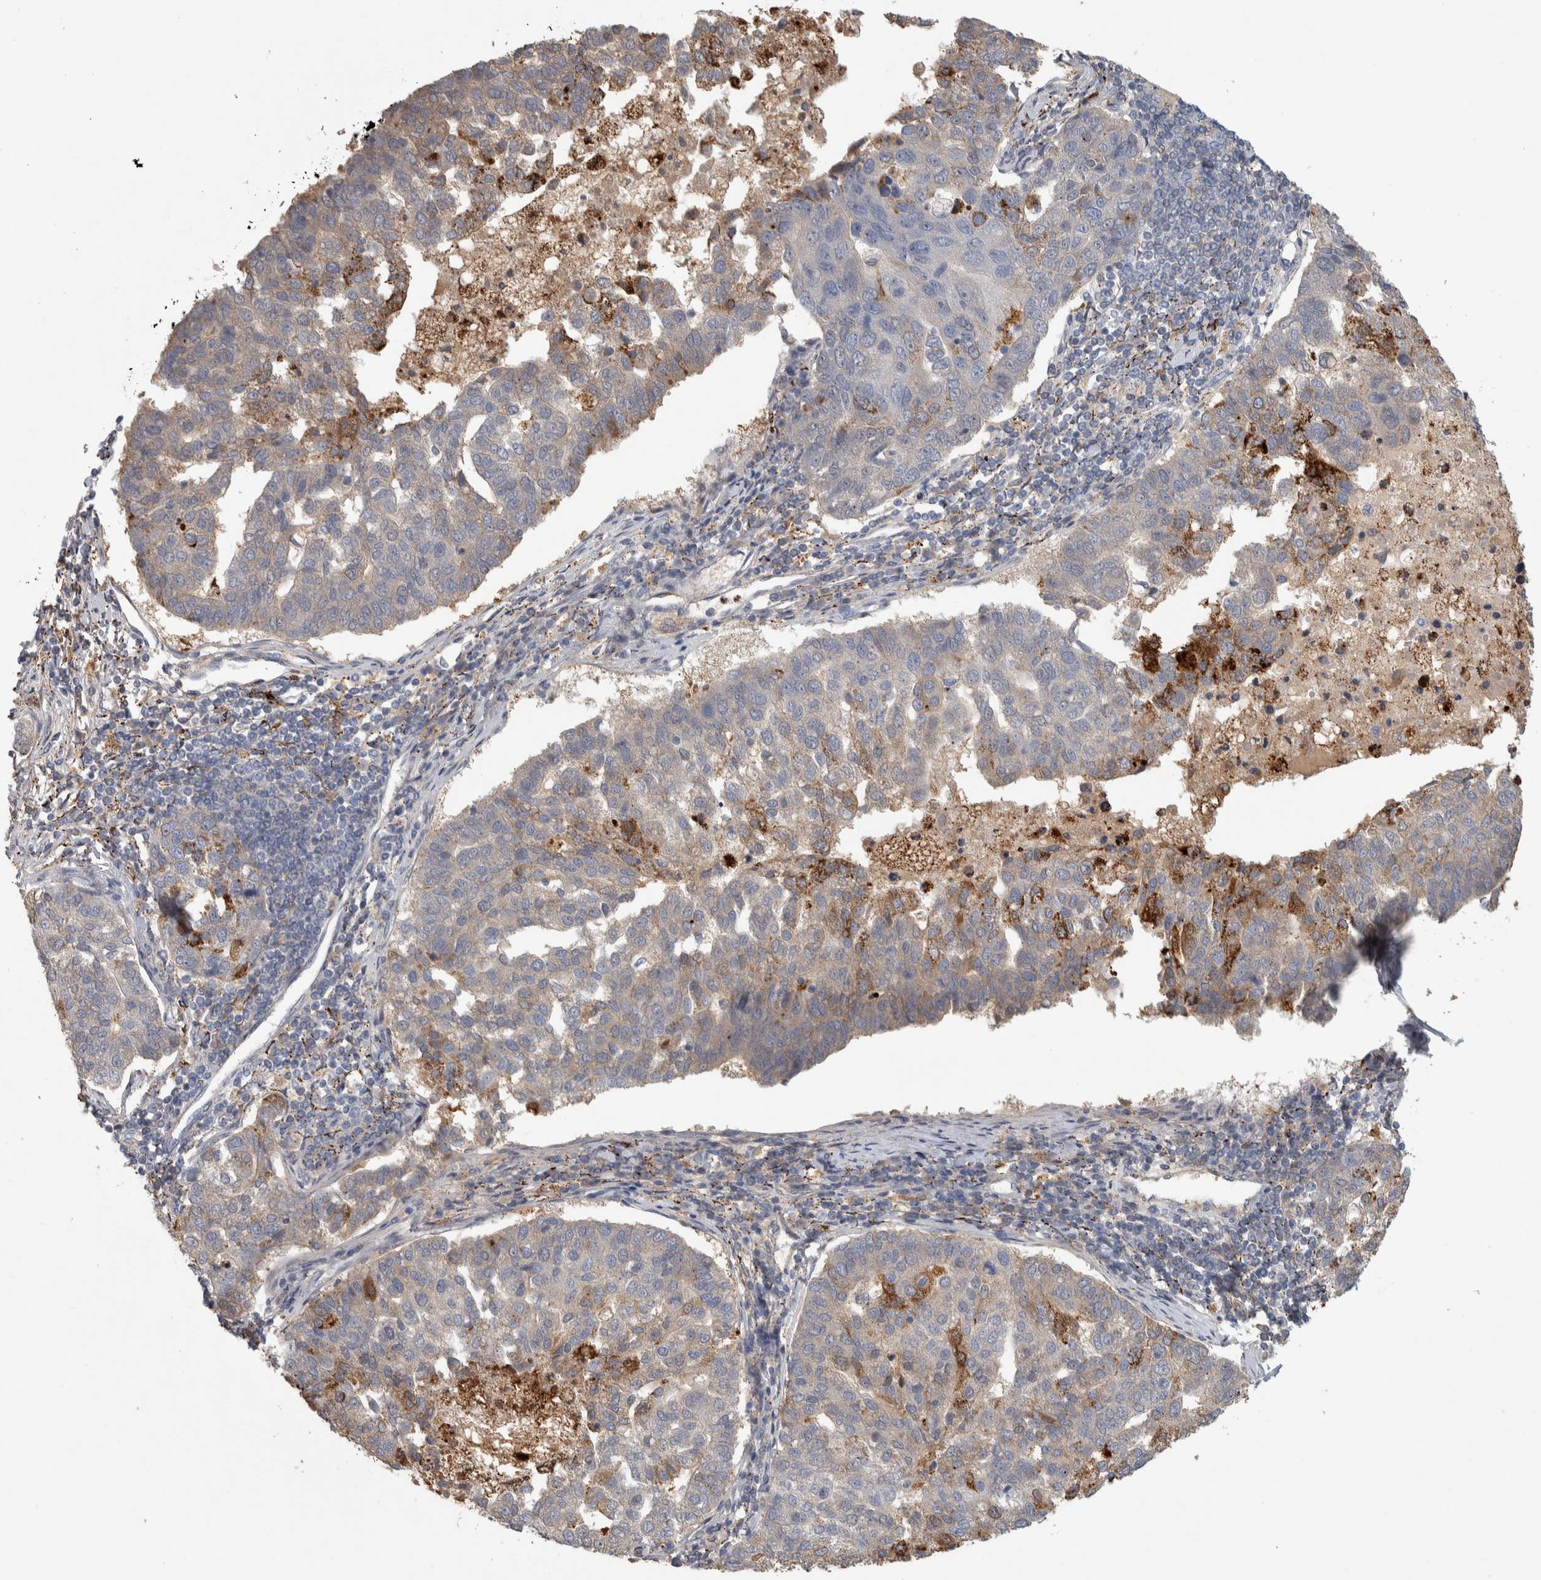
{"staining": {"intensity": "moderate", "quantity": "<25%", "location": "cytoplasmic/membranous"}, "tissue": "pancreatic cancer", "cell_type": "Tumor cells", "image_type": "cancer", "snomed": [{"axis": "morphology", "description": "Adenocarcinoma, NOS"}, {"axis": "topography", "description": "Pancreas"}], "caption": "A histopathology image of pancreatic cancer (adenocarcinoma) stained for a protein demonstrates moderate cytoplasmic/membranous brown staining in tumor cells.", "gene": "FAM78A", "patient": {"sex": "female", "age": 61}}